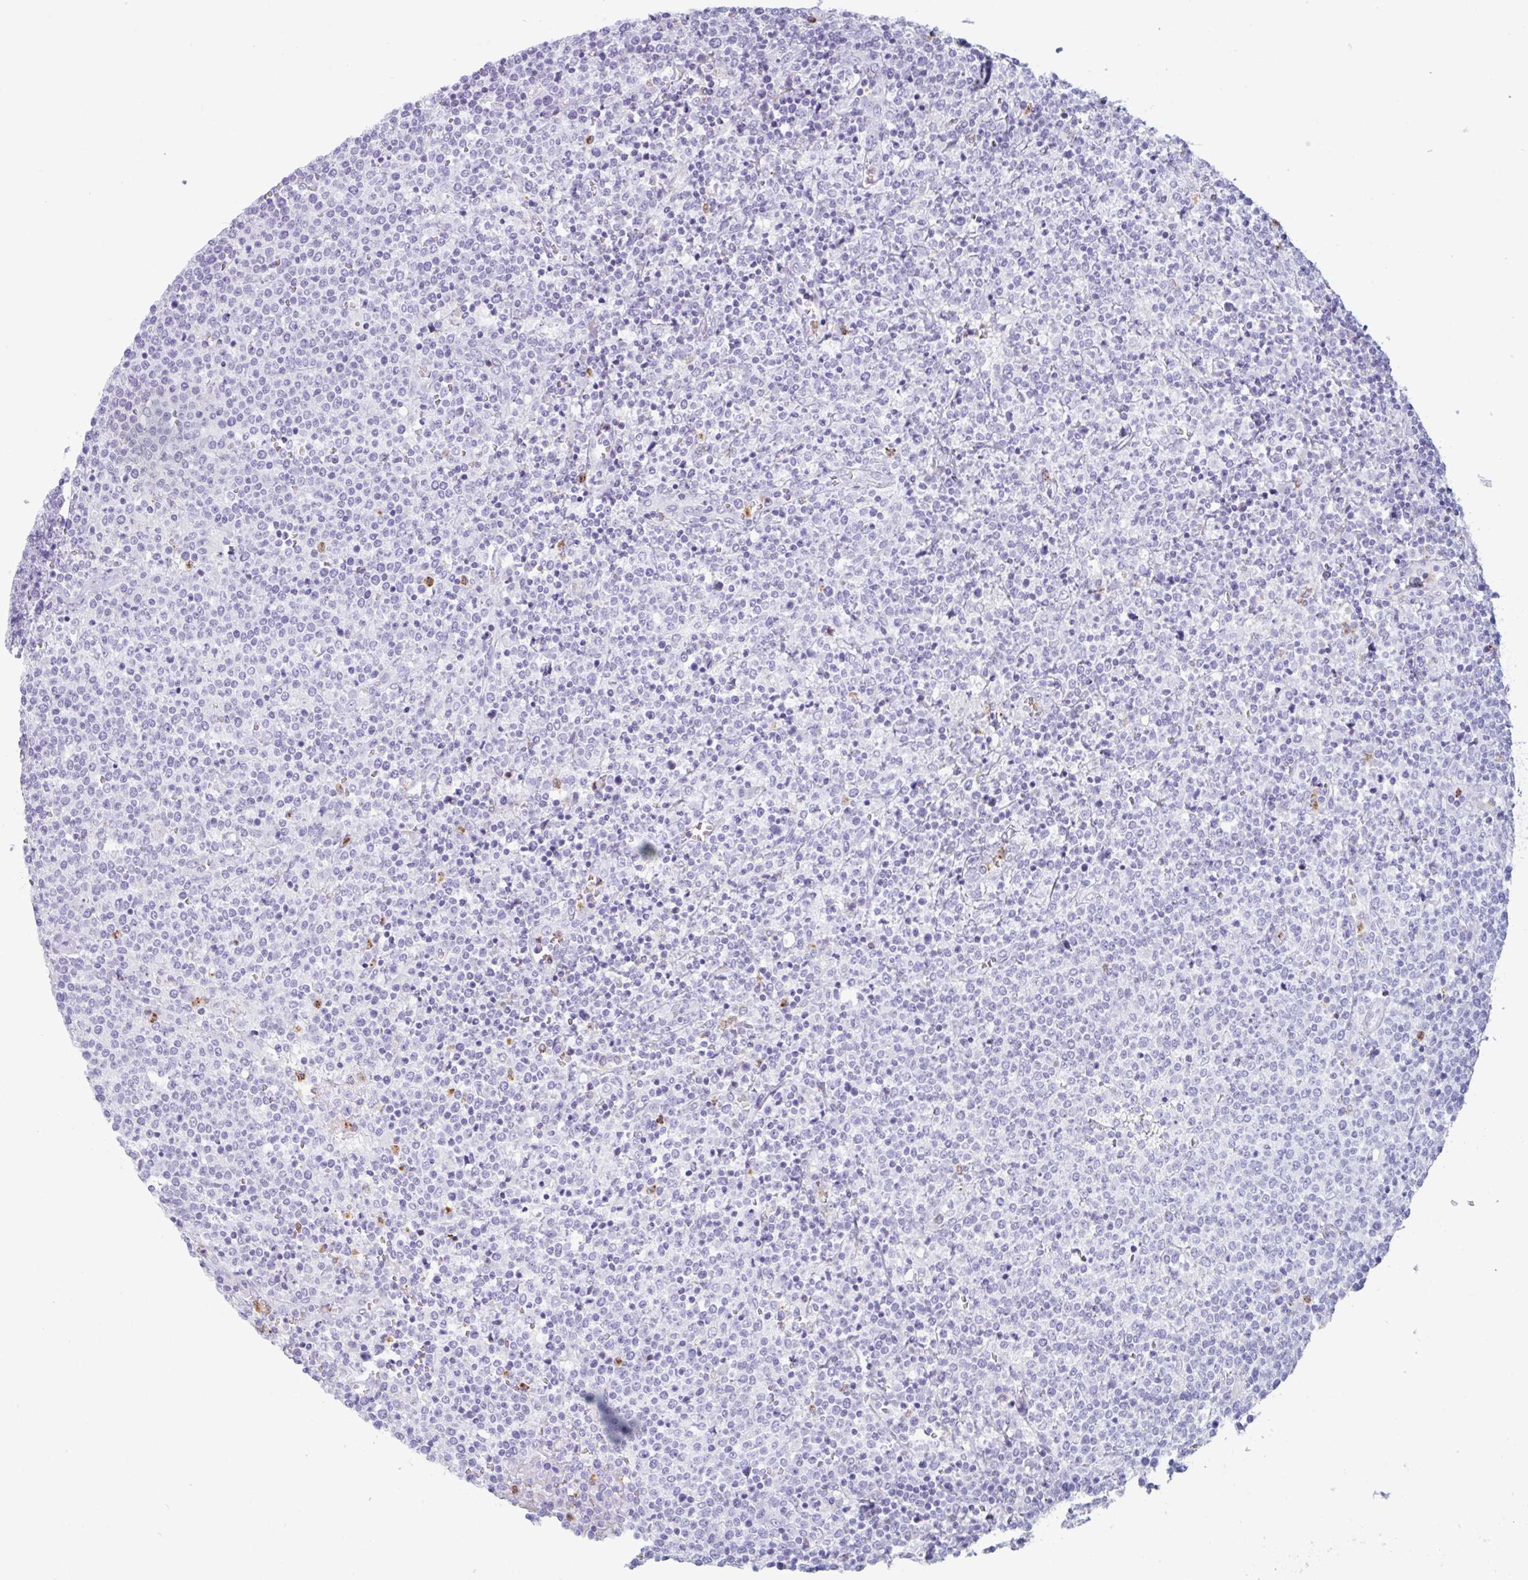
{"staining": {"intensity": "negative", "quantity": "none", "location": "none"}, "tissue": "lymphoma", "cell_type": "Tumor cells", "image_type": "cancer", "snomed": [{"axis": "morphology", "description": "Malignant lymphoma, non-Hodgkin's type, High grade"}, {"axis": "topography", "description": "Lymph node"}], "caption": "Human malignant lymphoma, non-Hodgkin's type (high-grade) stained for a protein using immunohistochemistry (IHC) displays no expression in tumor cells.", "gene": "DTWD2", "patient": {"sex": "male", "age": 61}}